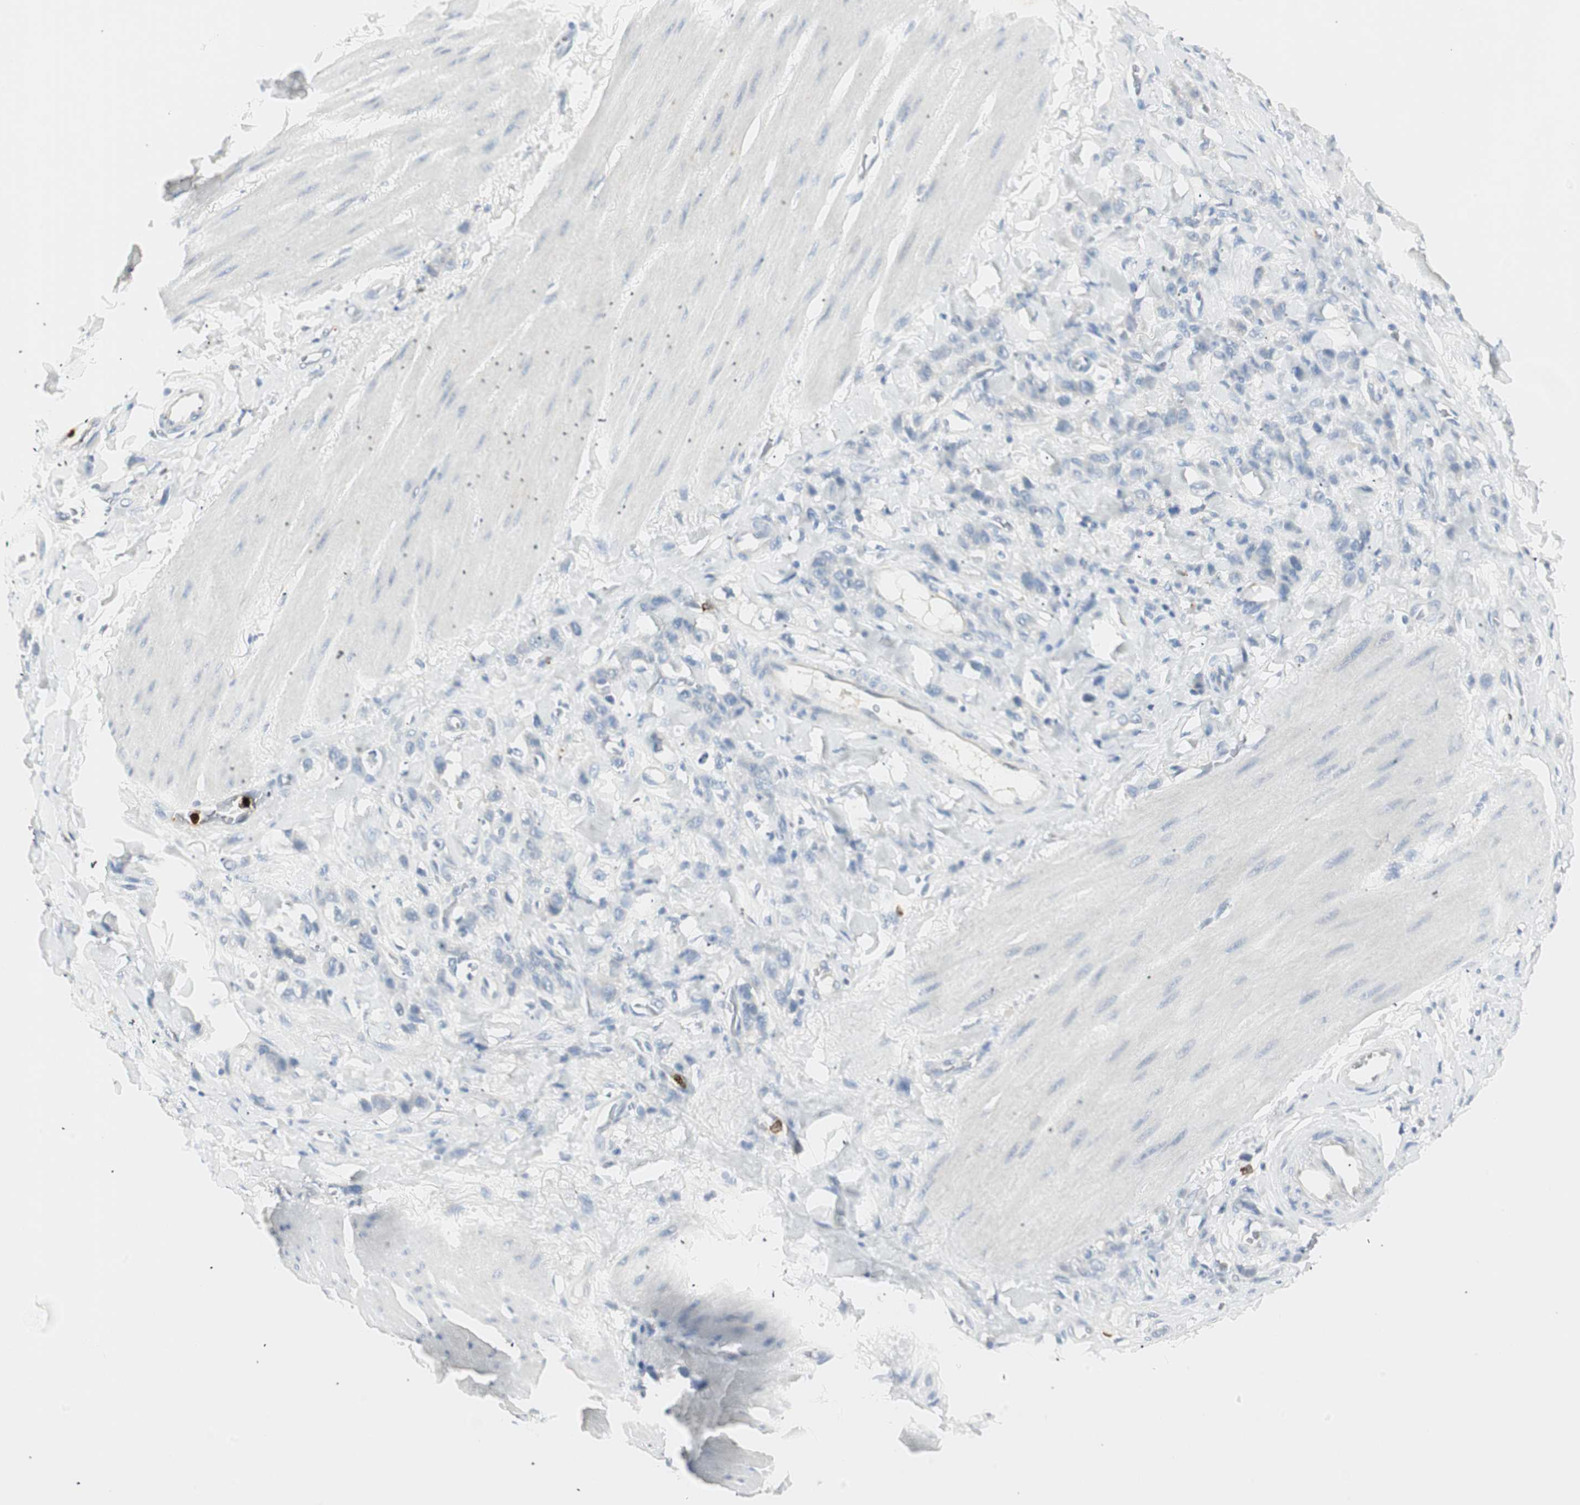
{"staining": {"intensity": "negative", "quantity": "none", "location": "none"}, "tissue": "stomach cancer", "cell_type": "Tumor cells", "image_type": "cancer", "snomed": [{"axis": "morphology", "description": "Adenocarcinoma, NOS"}, {"axis": "topography", "description": "Stomach"}], "caption": "DAB immunohistochemical staining of human stomach adenocarcinoma reveals no significant staining in tumor cells.", "gene": "PRTN3", "patient": {"sex": "male", "age": 82}}